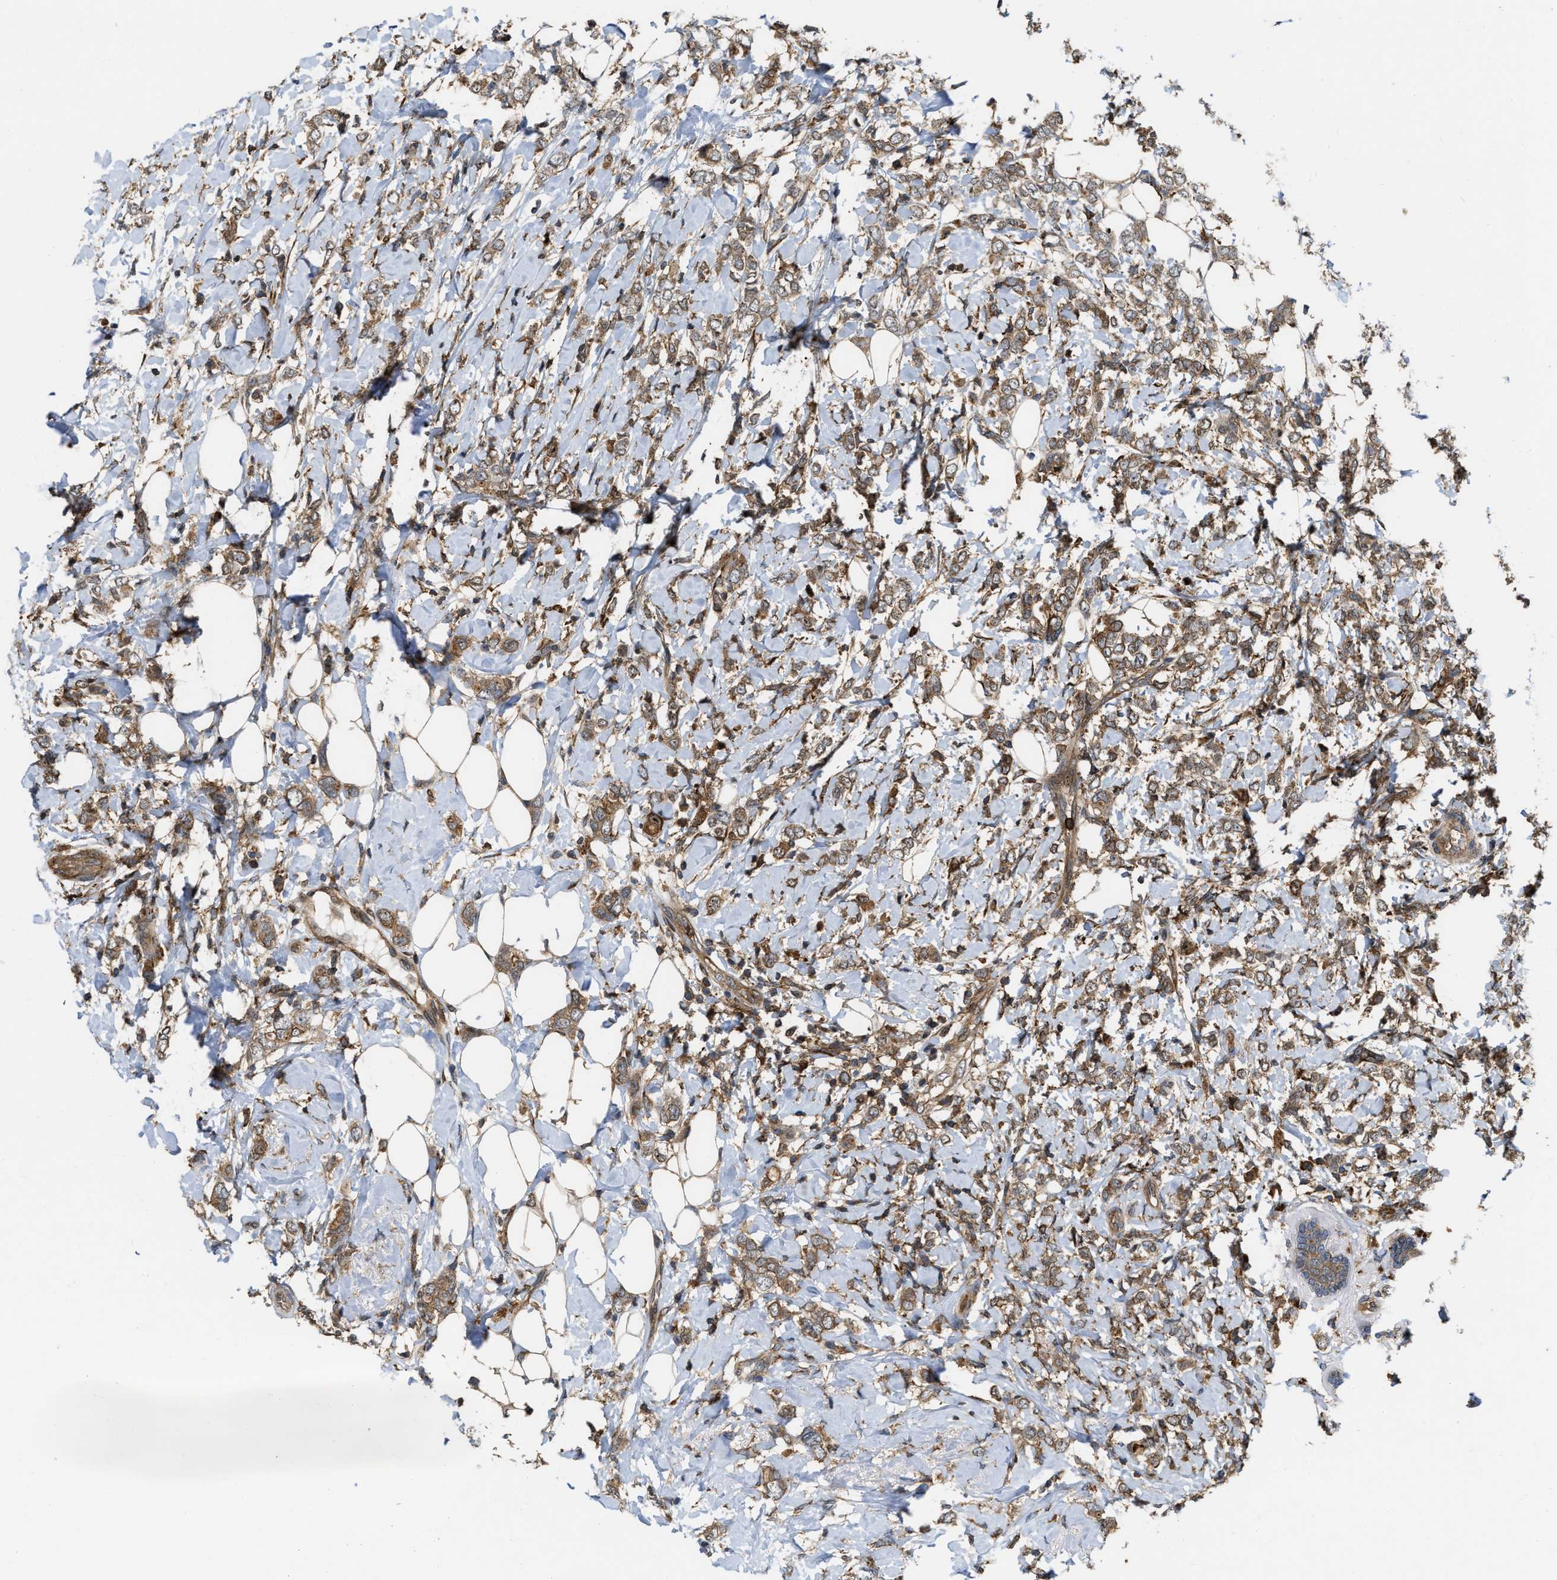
{"staining": {"intensity": "moderate", "quantity": ">75%", "location": "cytoplasmic/membranous"}, "tissue": "breast cancer", "cell_type": "Tumor cells", "image_type": "cancer", "snomed": [{"axis": "morphology", "description": "Normal tissue, NOS"}, {"axis": "morphology", "description": "Lobular carcinoma"}, {"axis": "topography", "description": "Breast"}], "caption": "IHC staining of lobular carcinoma (breast), which exhibits medium levels of moderate cytoplasmic/membranous positivity in about >75% of tumor cells indicating moderate cytoplasmic/membranous protein expression. The staining was performed using DAB (brown) for protein detection and nuclei were counterstained in hematoxylin (blue).", "gene": "IQCE", "patient": {"sex": "female", "age": 47}}